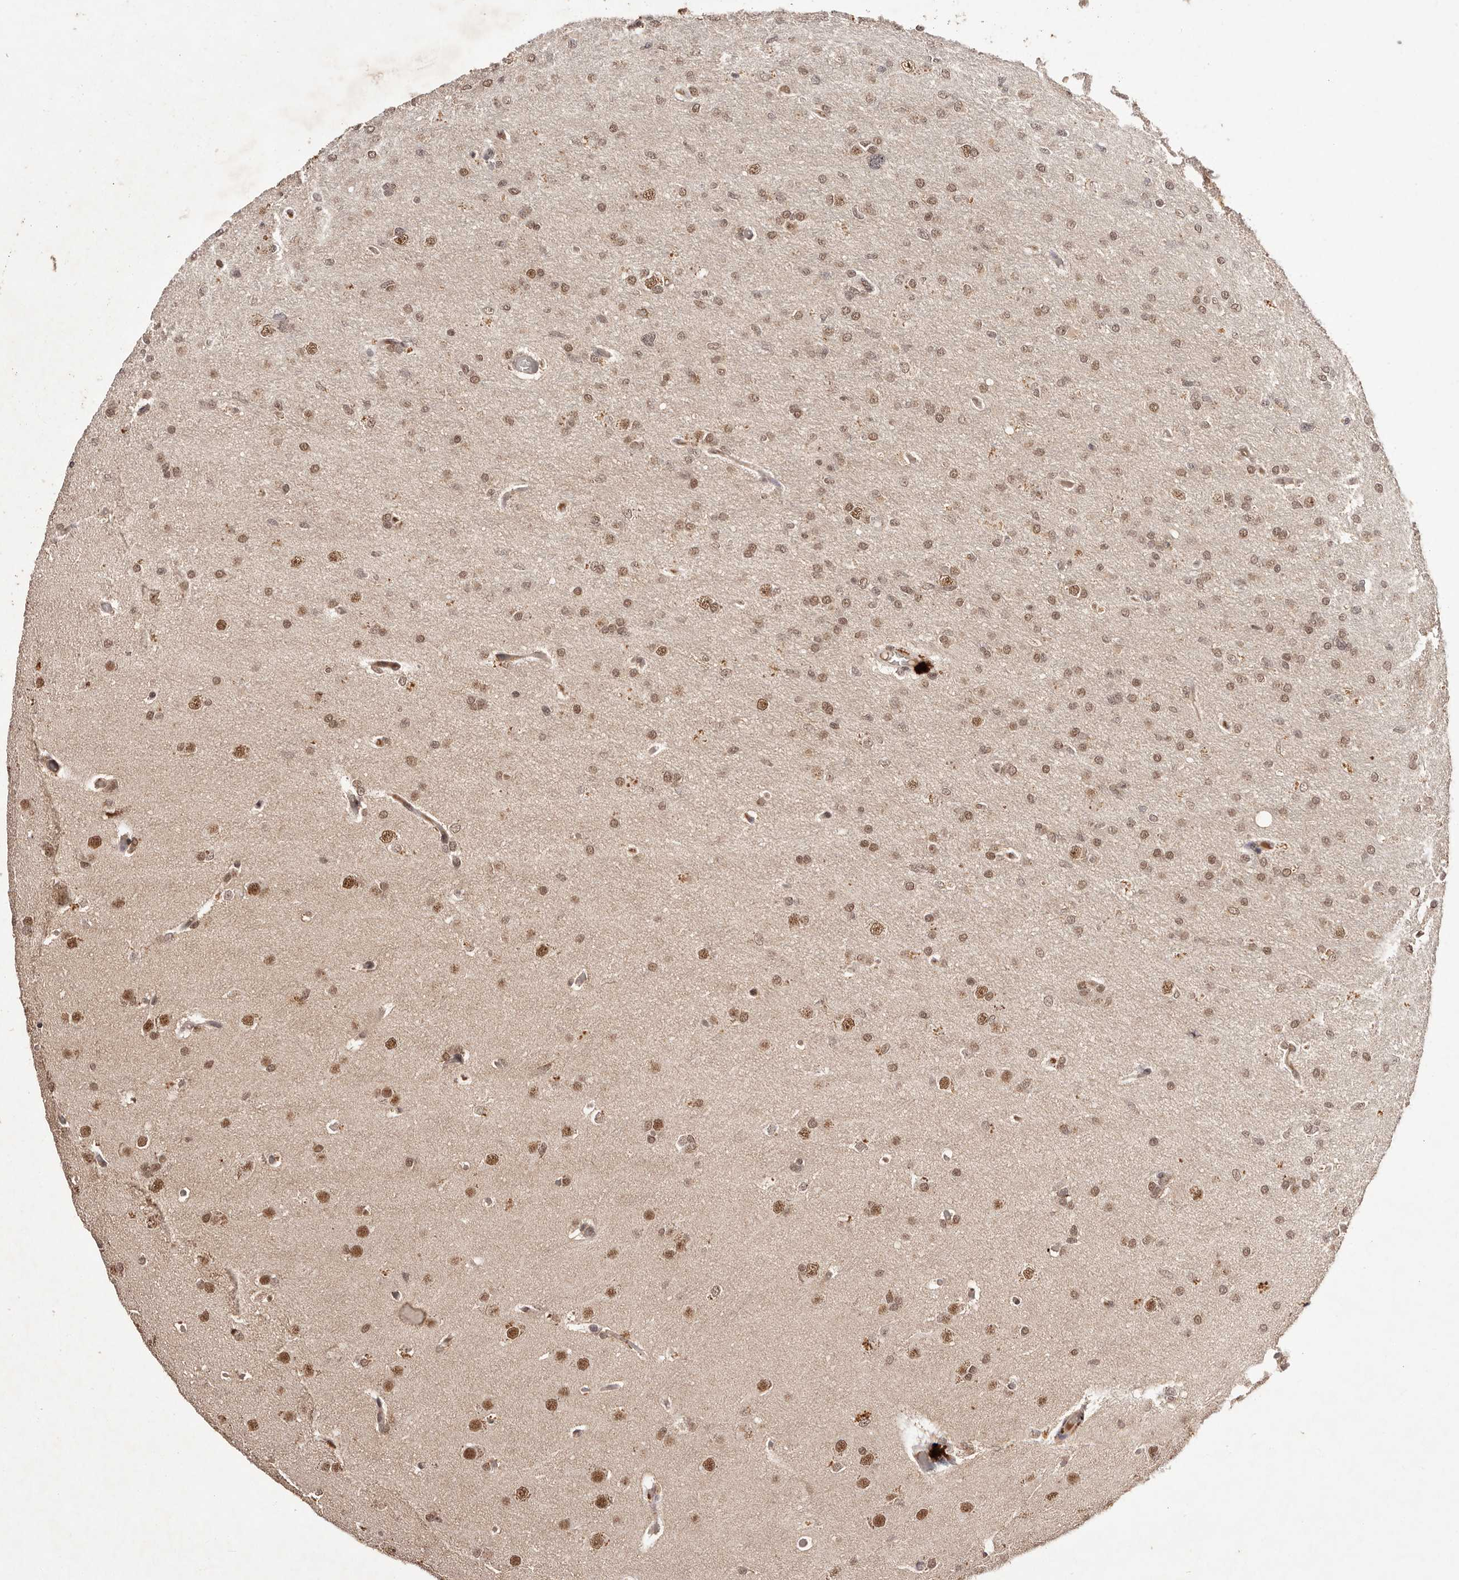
{"staining": {"intensity": "moderate", "quantity": ">75%", "location": "nuclear"}, "tissue": "glioma", "cell_type": "Tumor cells", "image_type": "cancer", "snomed": [{"axis": "morphology", "description": "Glioma, malignant, High grade"}, {"axis": "topography", "description": "Cerebral cortex"}], "caption": "A medium amount of moderate nuclear staining is present in about >75% of tumor cells in glioma tissue. (DAB (3,3'-diaminobenzidine) IHC, brown staining for protein, blue staining for nuclei).", "gene": "BICRAL", "patient": {"sex": "female", "age": 36}}